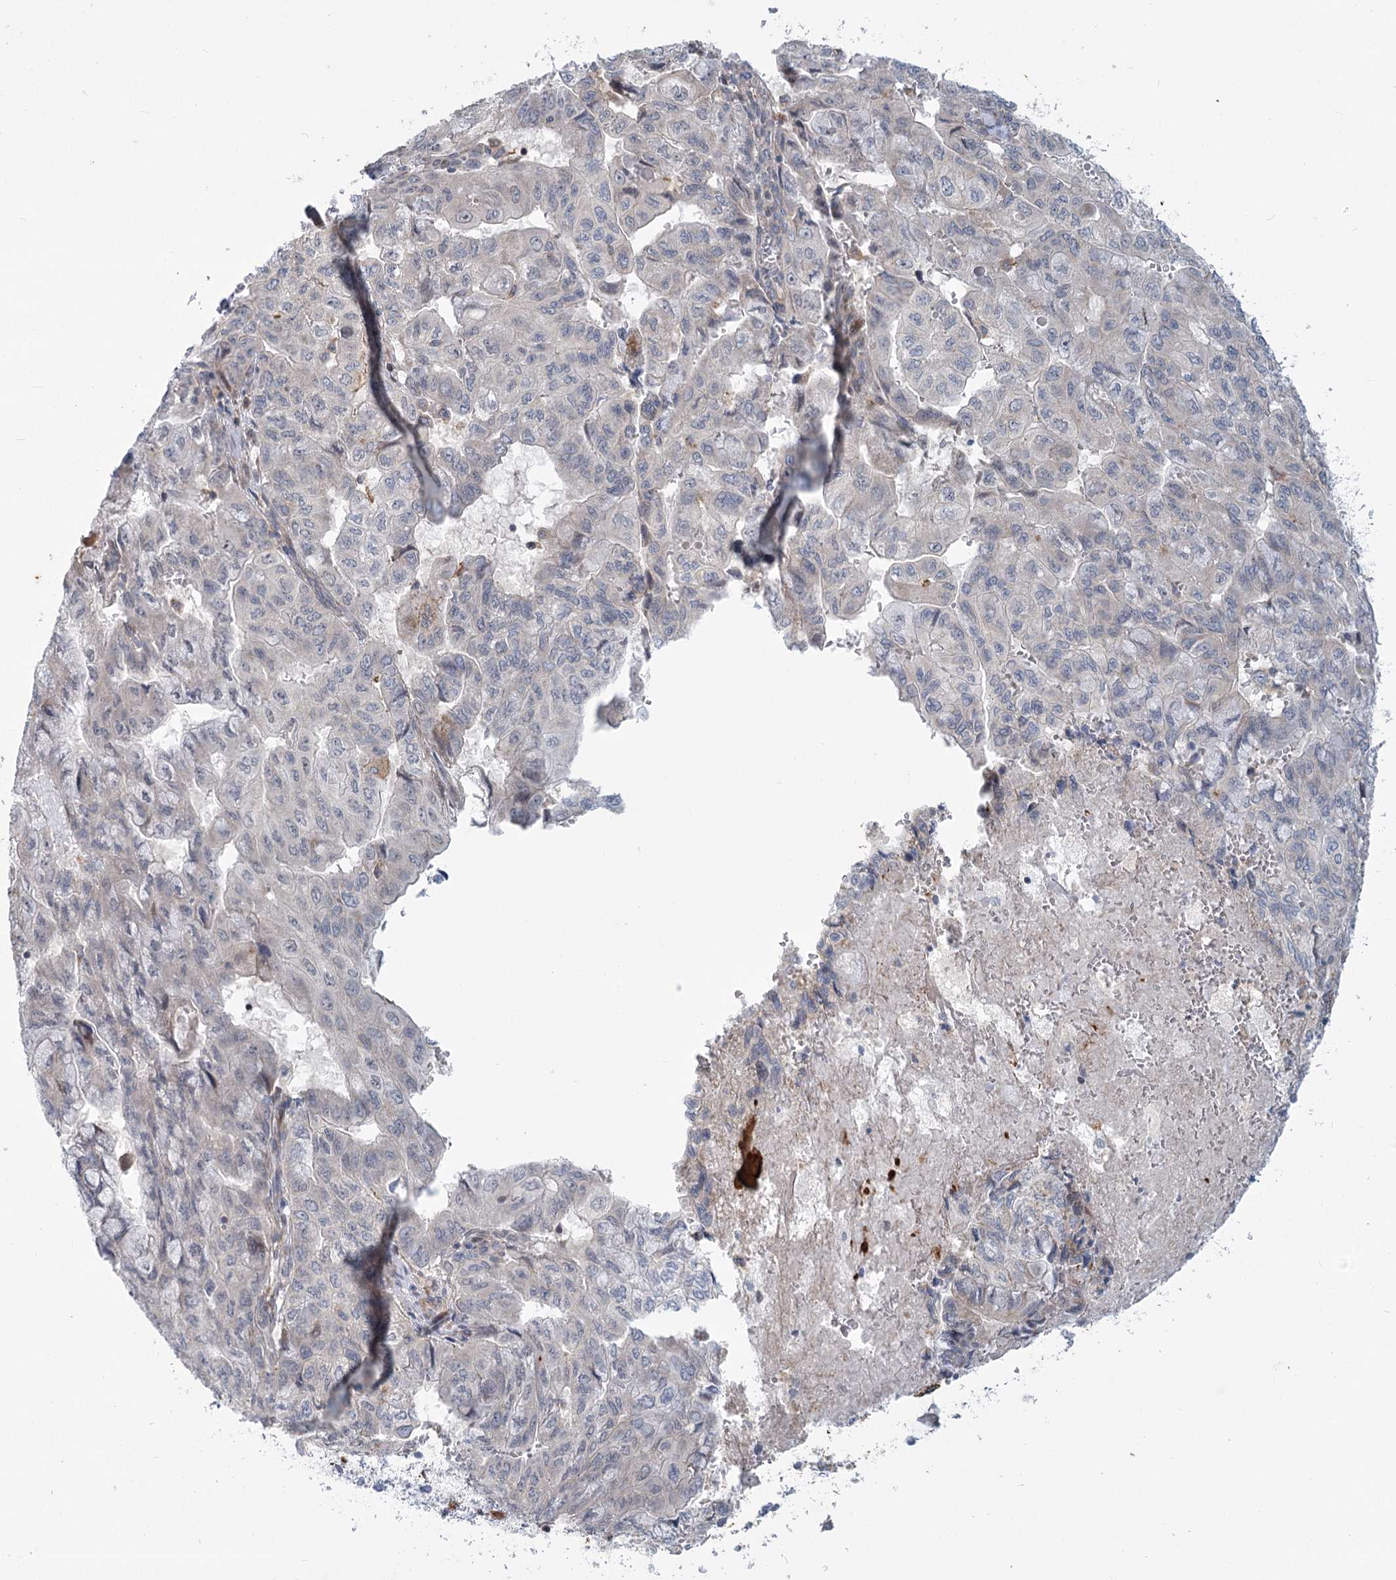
{"staining": {"intensity": "negative", "quantity": "none", "location": "none"}, "tissue": "pancreatic cancer", "cell_type": "Tumor cells", "image_type": "cancer", "snomed": [{"axis": "morphology", "description": "Adenocarcinoma, NOS"}, {"axis": "topography", "description": "Pancreas"}], "caption": "Protein analysis of pancreatic cancer (adenocarcinoma) shows no significant staining in tumor cells. (Brightfield microscopy of DAB immunohistochemistry at high magnification).", "gene": "MTG1", "patient": {"sex": "male", "age": 51}}